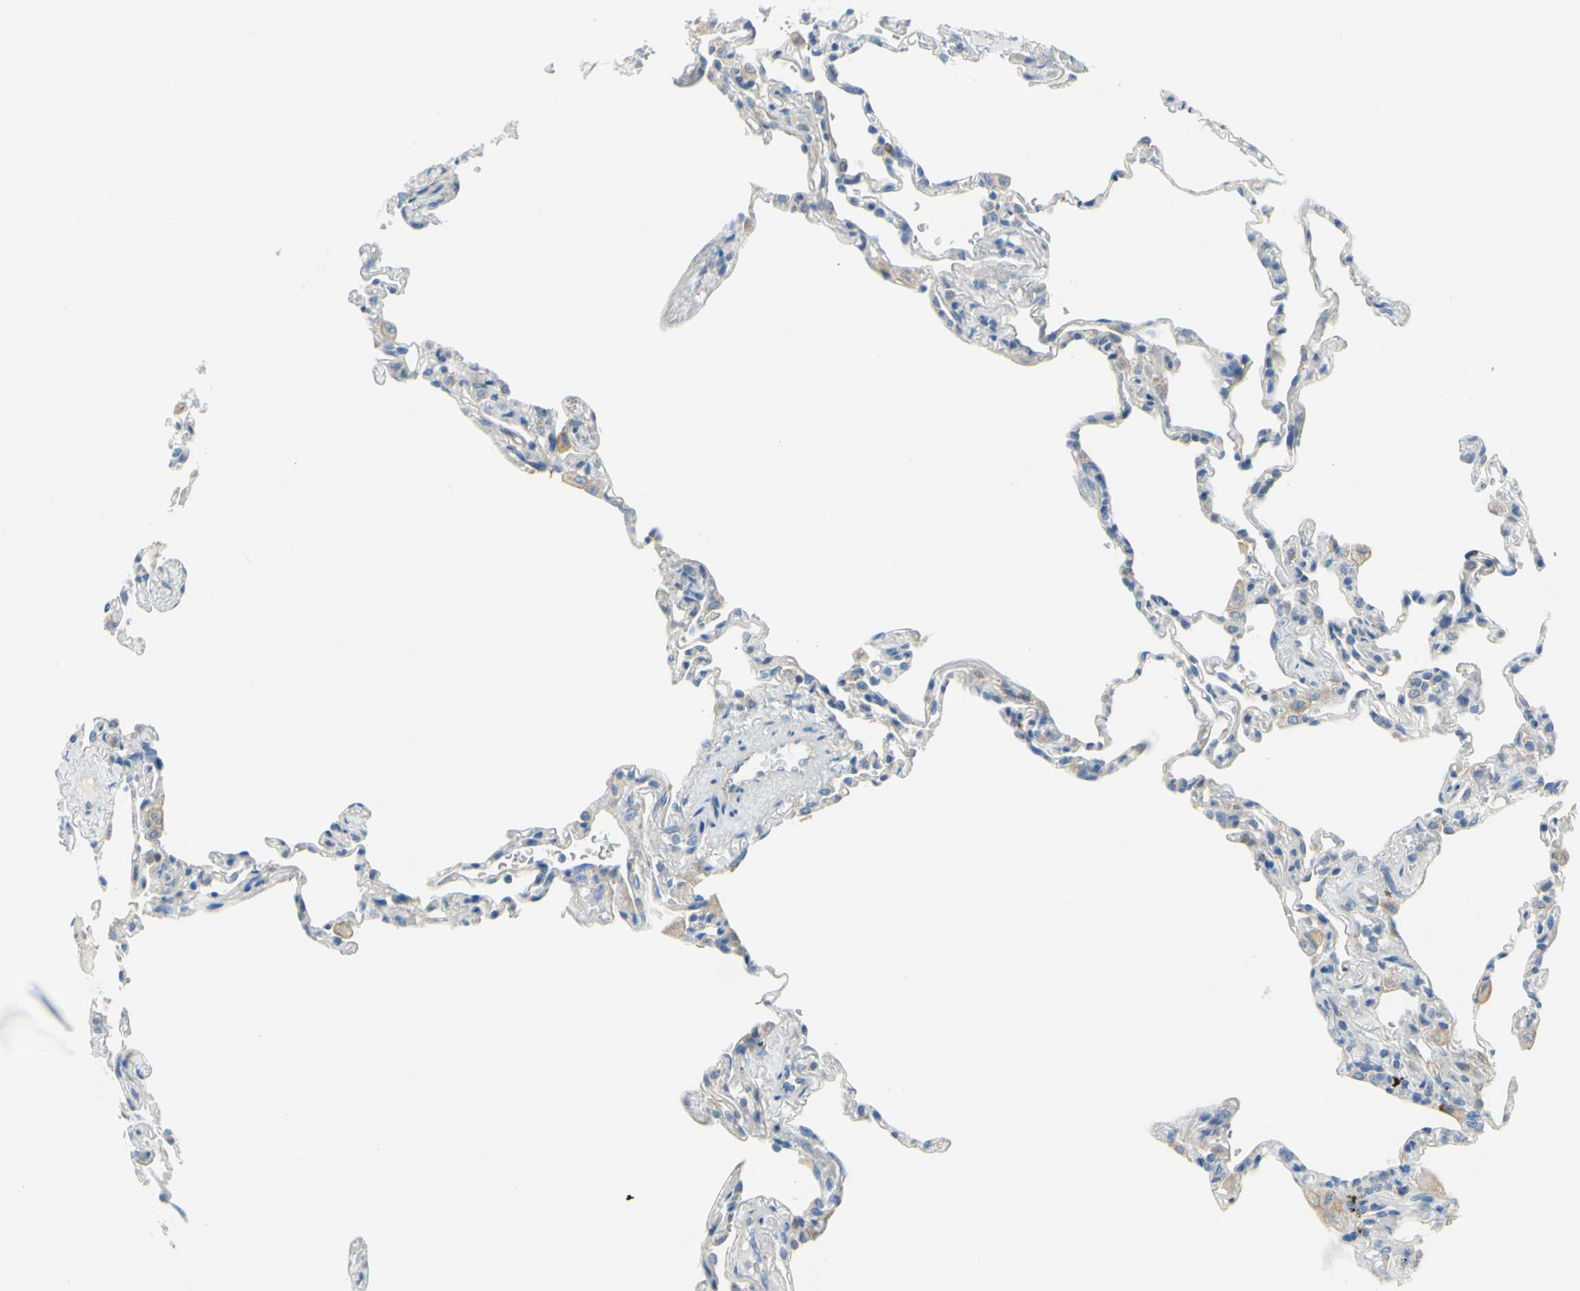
{"staining": {"intensity": "weak", "quantity": "<25%", "location": "cytoplasmic/membranous"}, "tissue": "lung", "cell_type": "Alveolar cells", "image_type": "normal", "snomed": [{"axis": "morphology", "description": "Normal tissue, NOS"}, {"axis": "topography", "description": "Lung"}], "caption": "This histopathology image is of benign lung stained with immunohistochemistry (IHC) to label a protein in brown with the nuclei are counter-stained blue. There is no staining in alveolar cells.", "gene": "FRMD4B", "patient": {"sex": "male", "age": 59}}